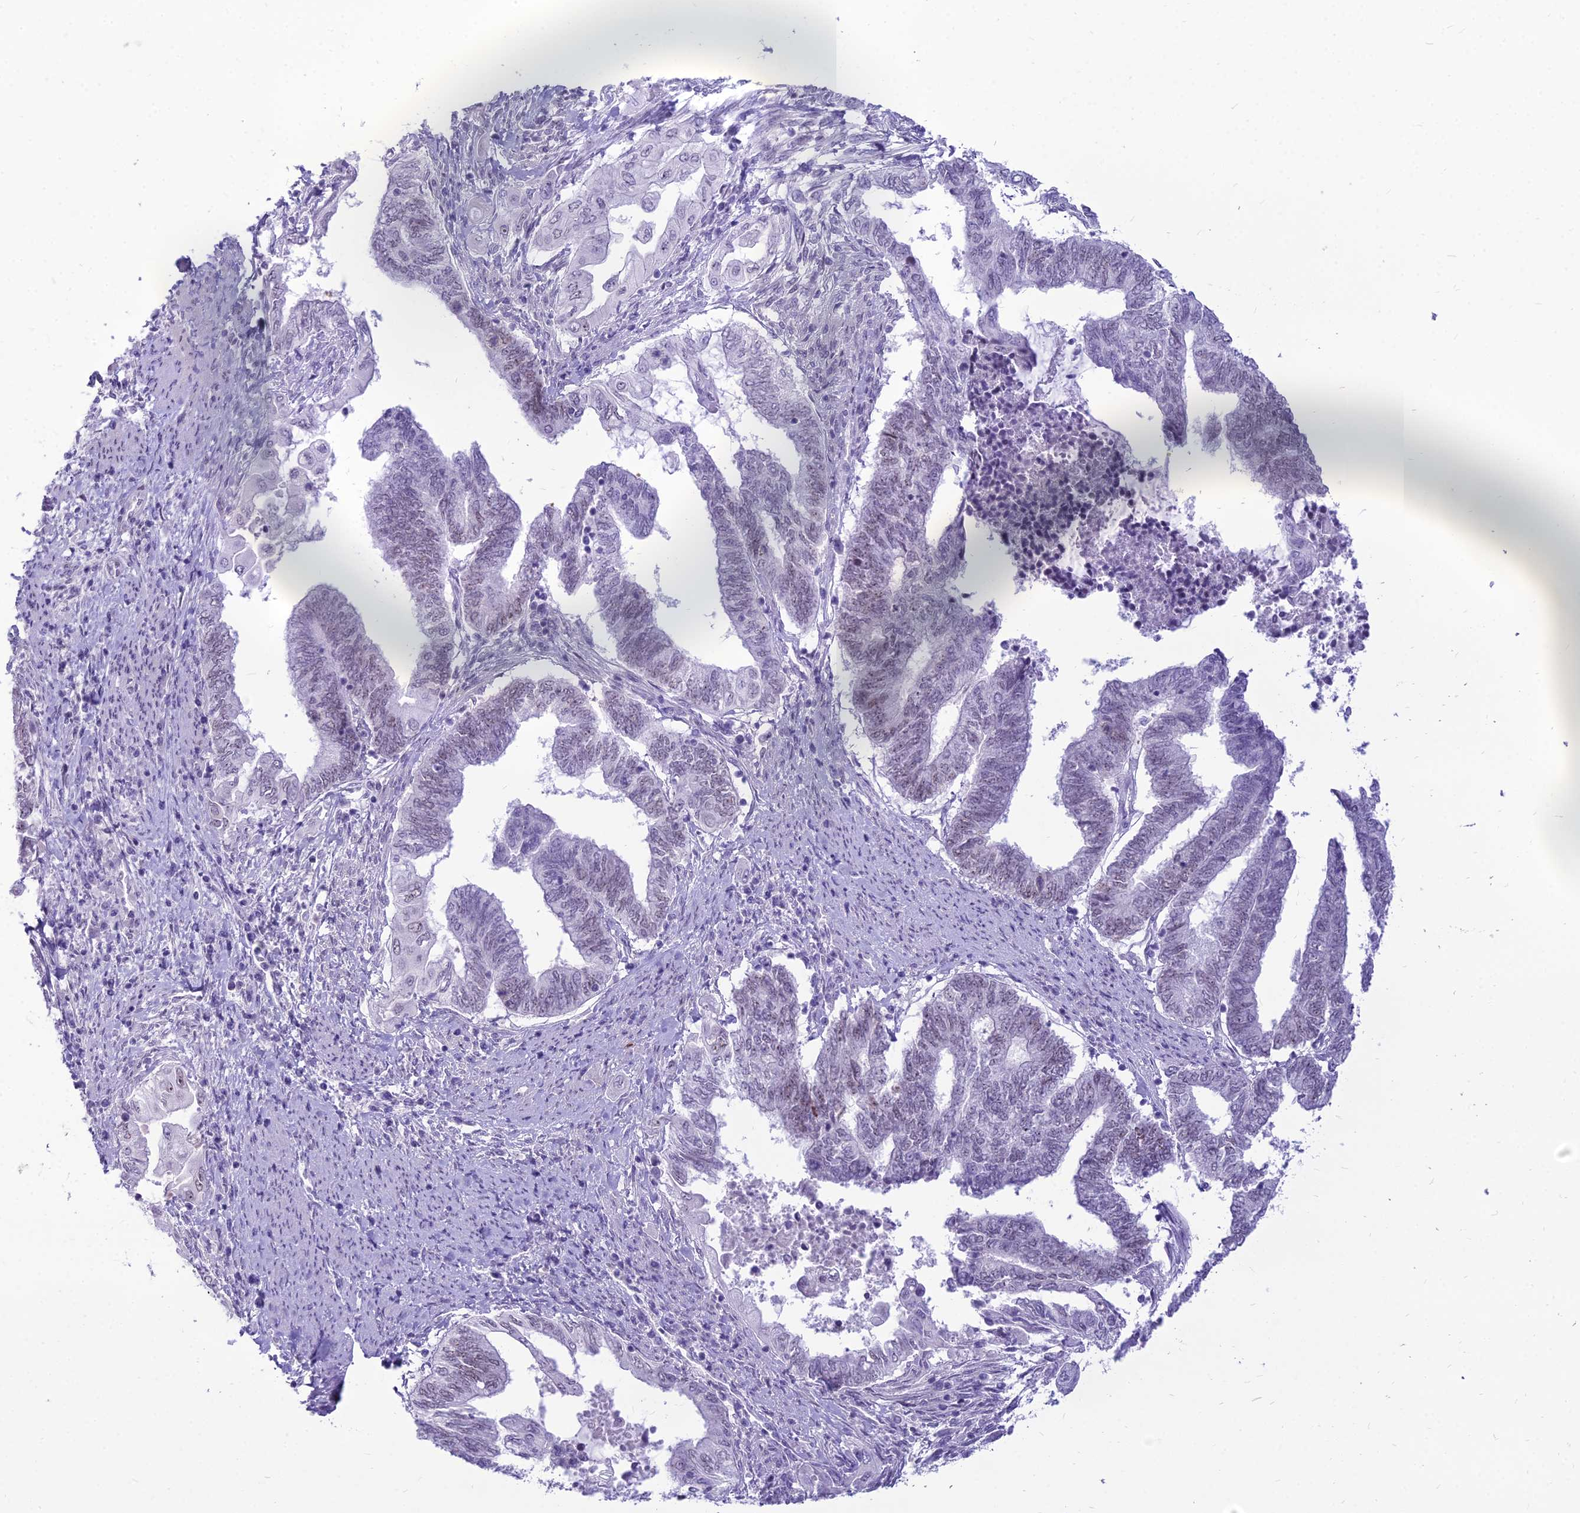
{"staining": {"intensity": "weak", "quantity": "<25%", "location": "nuclear"}, "tissue": "endometrial cancer", "cell_type": "Tumor cells", "image_type": "cancer", "snomed": [{"axis": "morphology", "description": "Adenocarcinoma, NOS"}, {"axis": "topography", "description": "Uterus"}, {"axis": "topography", "description": "Endometrium"}], "caption": "Tumor cells are negative for brown protein staining in endometrial cancer (adenocarcinoma).", "gene": "DHX40", "patient": {"sex": "female", "age": 70}}